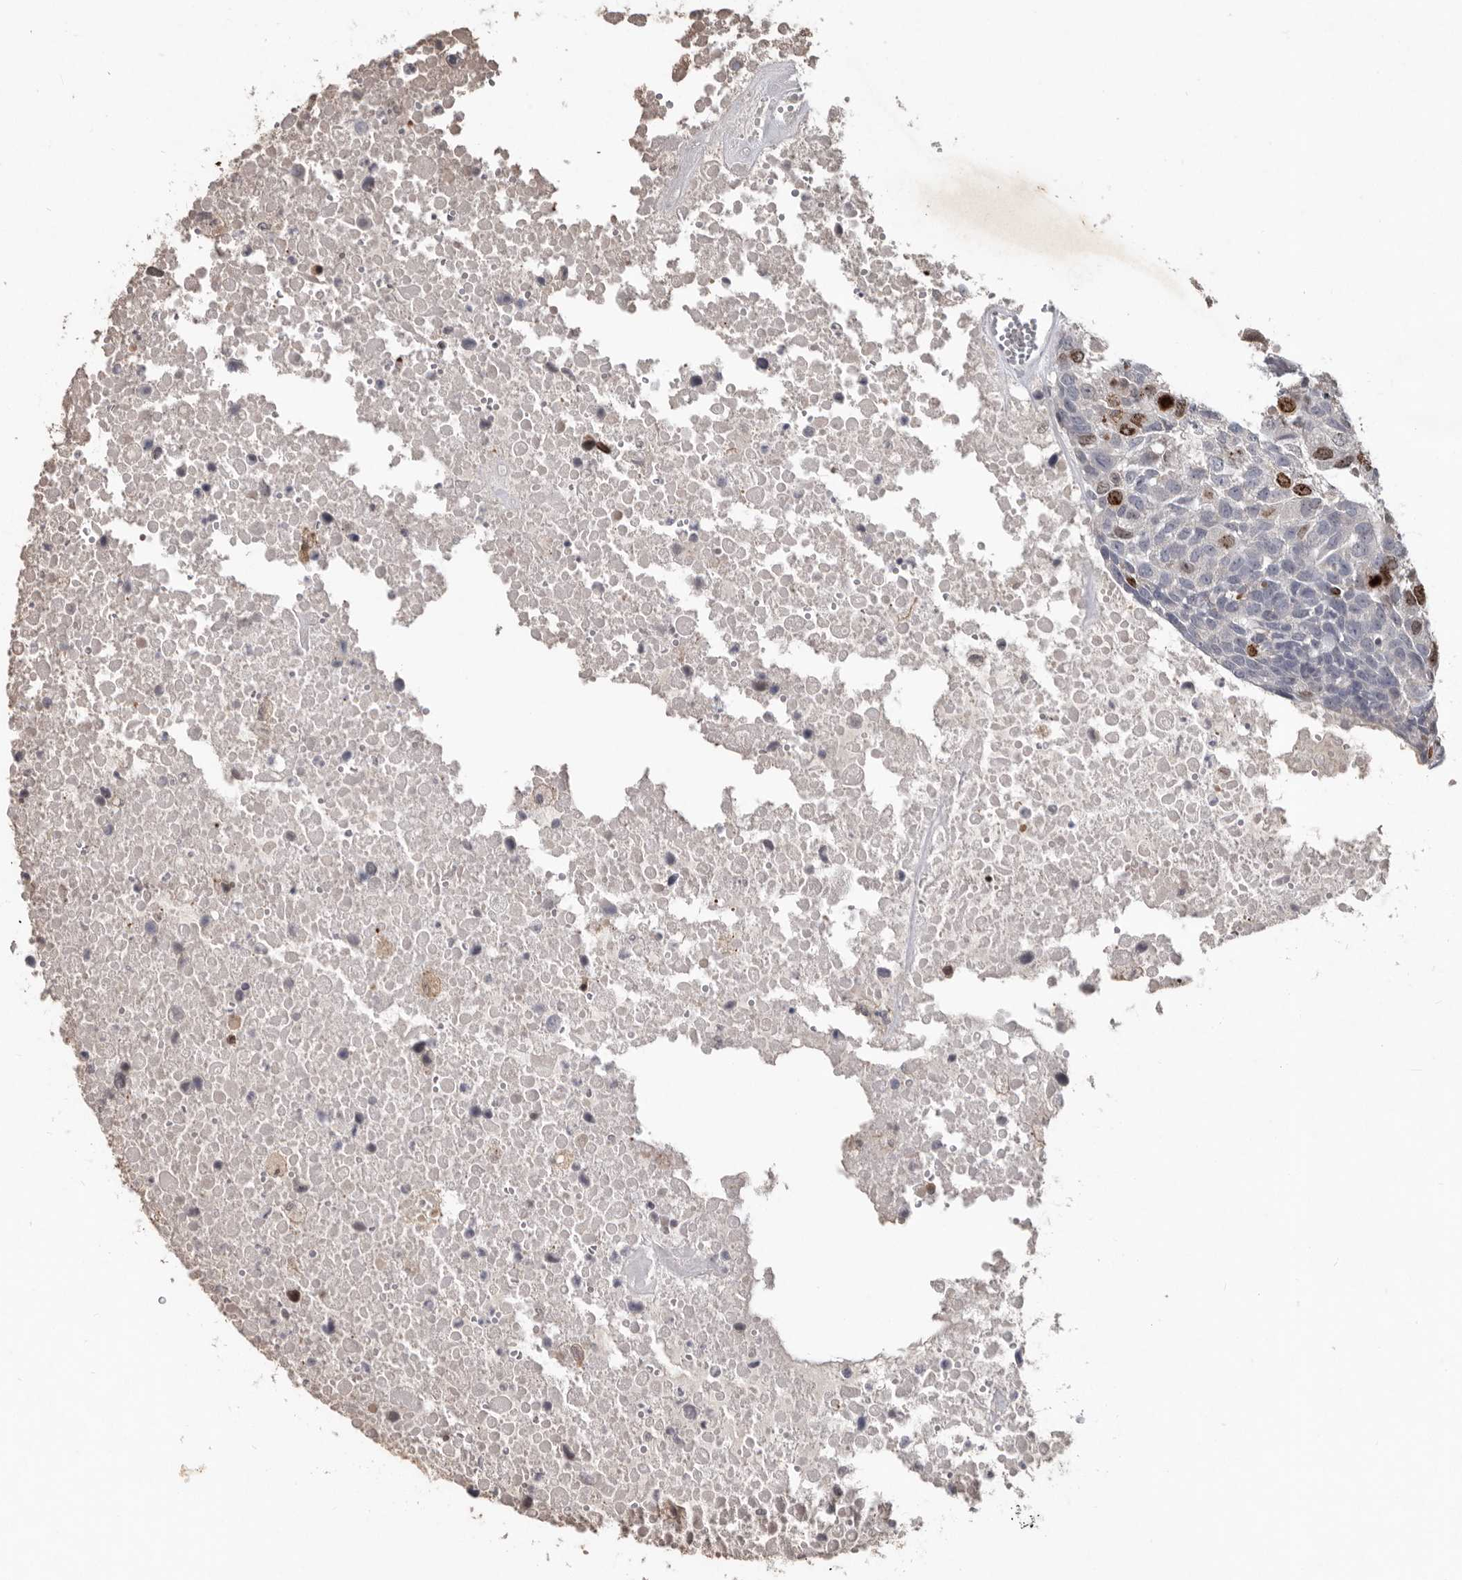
{"staining": {"intensity": "moderate", "quantity": "<25%", "location": "nuclear"}, "tissue": "head and neck cancer", "cell_type": "Tumor cells", "image_type": "cancer", "snomed": [{"axis": "morphology", "description": "Squamous cell carcinoma, NOS"}, {"axis": "topography", "description": "Head-Neck"}], "caption": "The micrograph reveals immunohistochemical staining of head and neck cancer (squamous cell carcinoma). There is moderate nuclear positivity is identified in about <25% of tumor cells.", "gene": "CDCA8", "patient": {"sex": "male", "age": 66}}